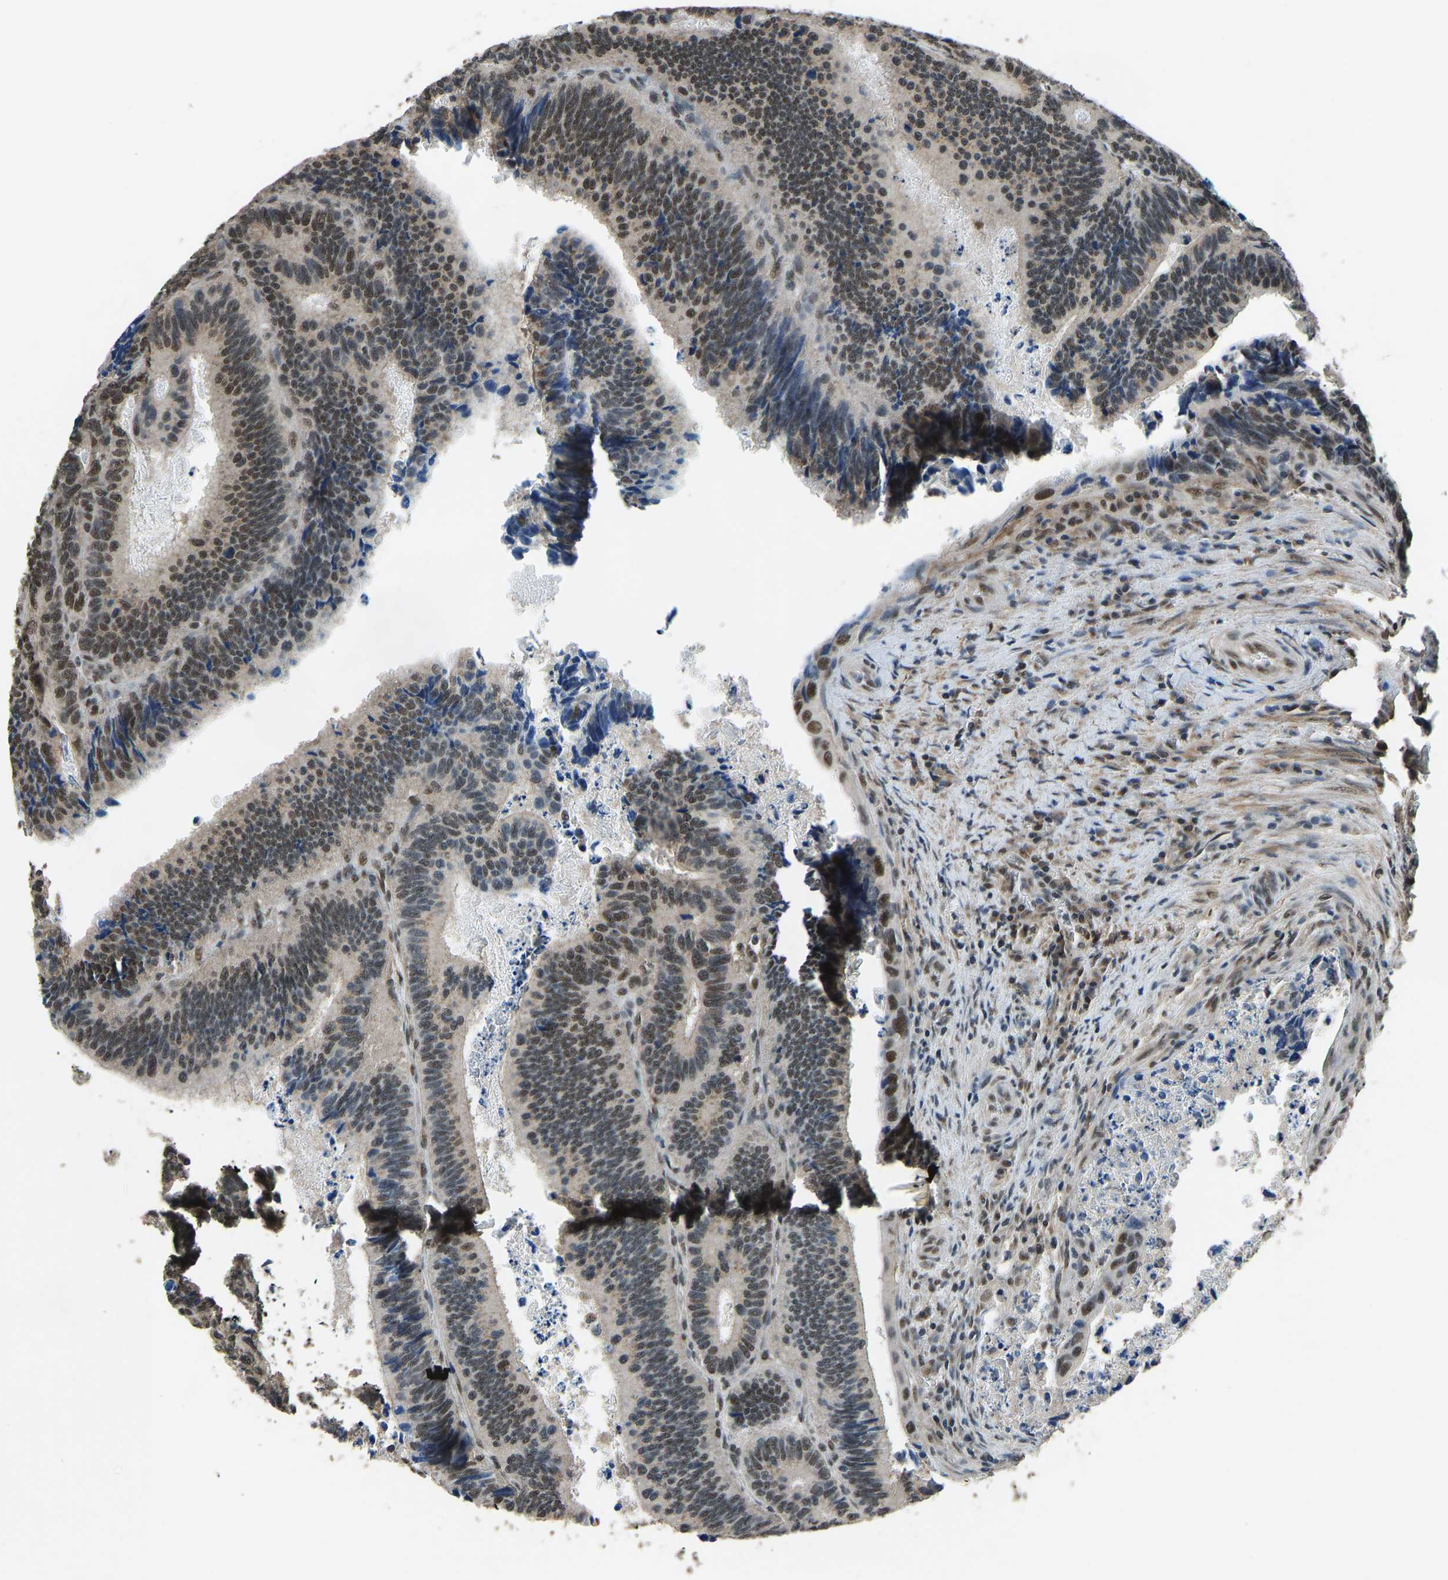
{"staining": {"intensity": "moderate", "quantity": ">75%", "location": "nuclear"}, "tissue": "colorectal cancer", "cell_type": "Tumor cells", "image_type": "cancer", "snomed": [{"axis": "morphology", "description": "Inflammation, NOS"}, {"axis": "morphology", "description": "Adenocarcinoma, NOS"}, {"axis": "topography", "description": "Colon"}], "caption": "Colorectal cancer (adenocarcinoma) tissue exhibits moderate nuclear staining in about >75% of tumor cells (DAB (3,3'-diaminobenzidine) IHC with brightfield microscopy, high magnification).", "gene": "TOX4", "patient": {"sex": "male", "age": 72}}